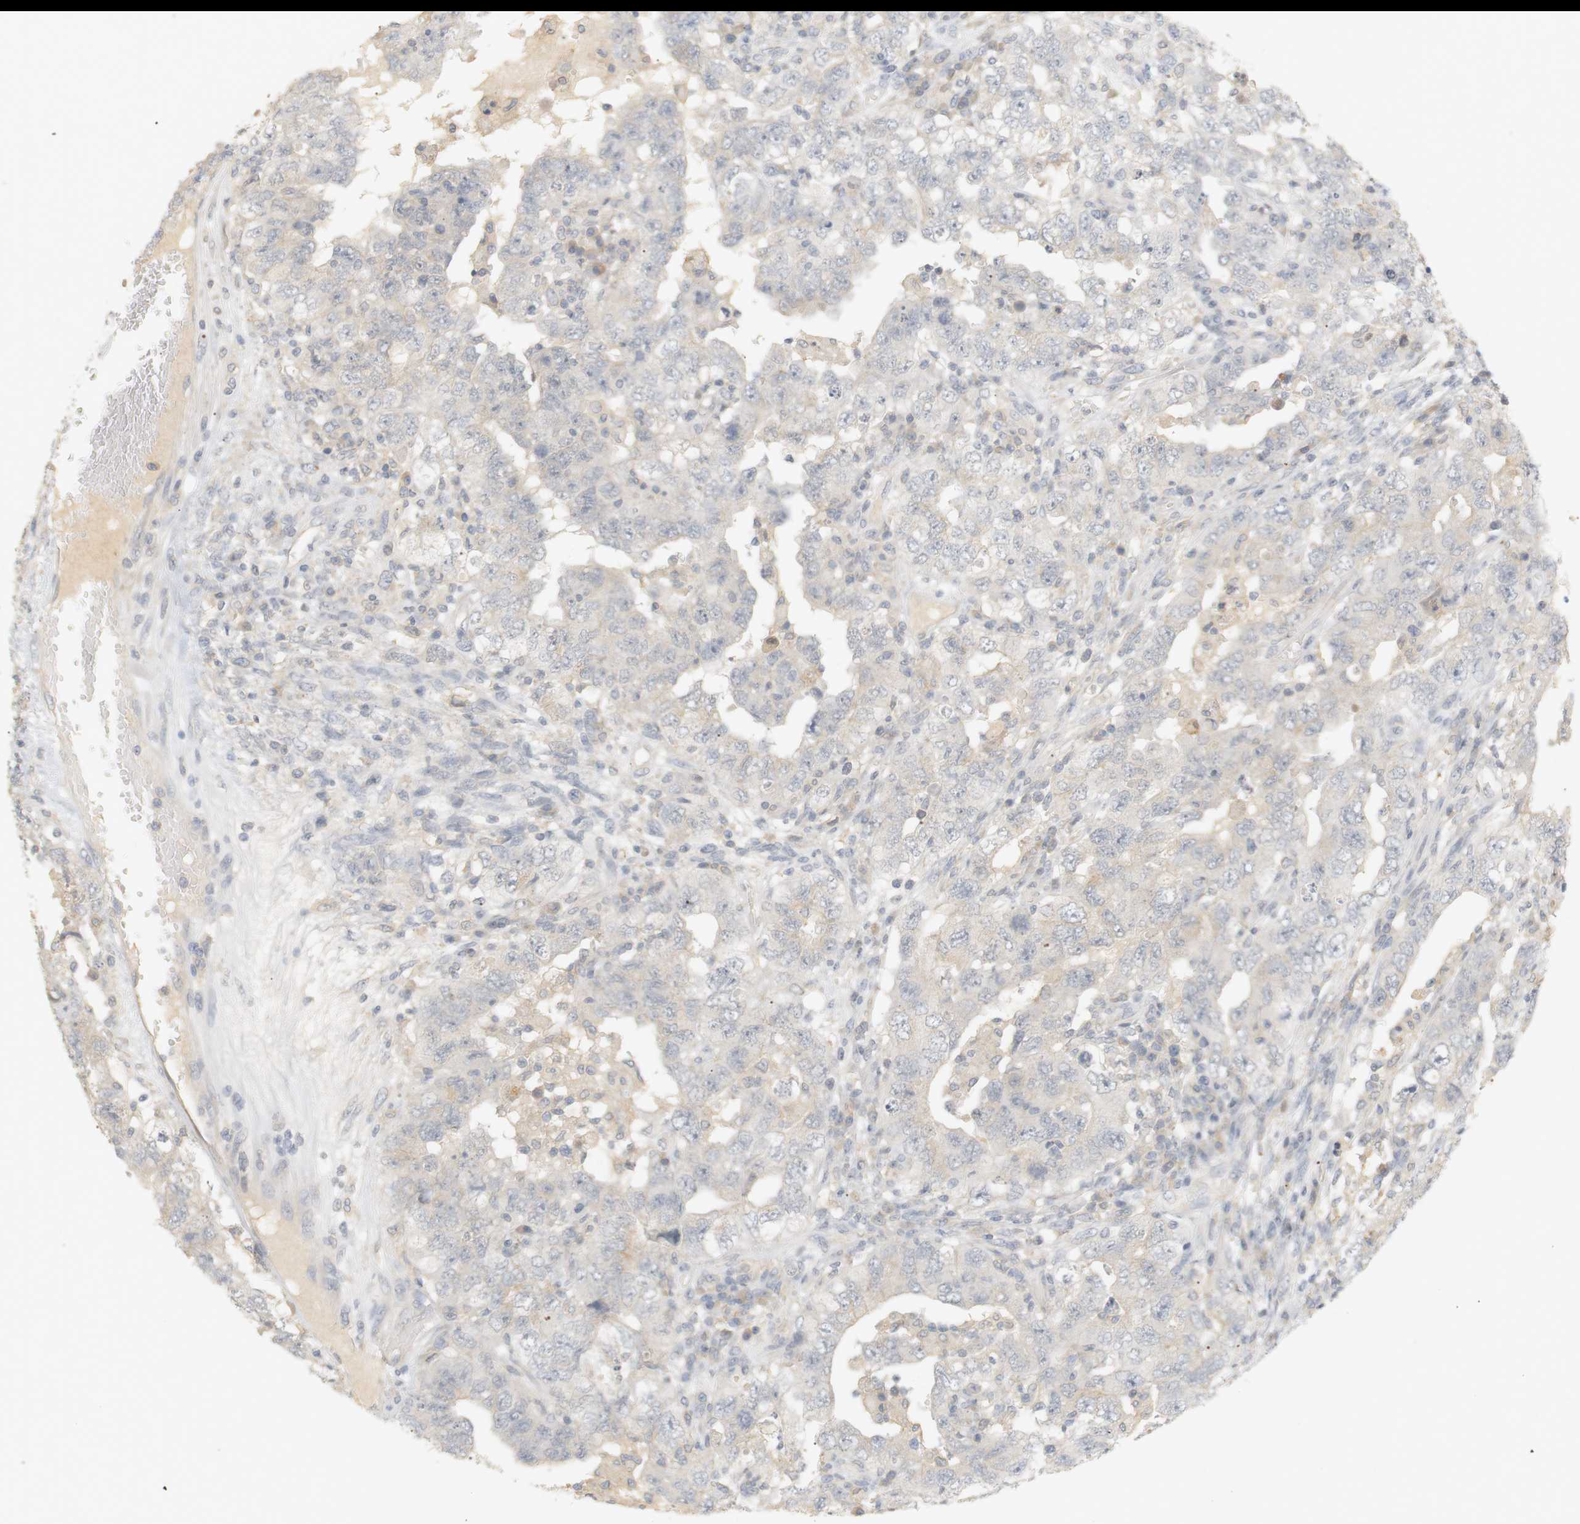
{"staining": {"intensity": "weak", "quantity": "<25%", "location": "cytoplasmic/membranous"}, "tissue": "testis cancer", "cell_type": "Tumor cells", "image_type": "cancer", "snomed": [{"axis": "morphology", "description": "Carcinoma, Embryonal, NOS"}, {"axis": "topography", "description": "Testis"}], "caption": "A high-resolution histopathology image shows IHC staining of testis embryonal carcinoma, which shows no significant staining in tumor cells.", "gene": "RTN3", "patient": {"sex": "male", "age": 26}}